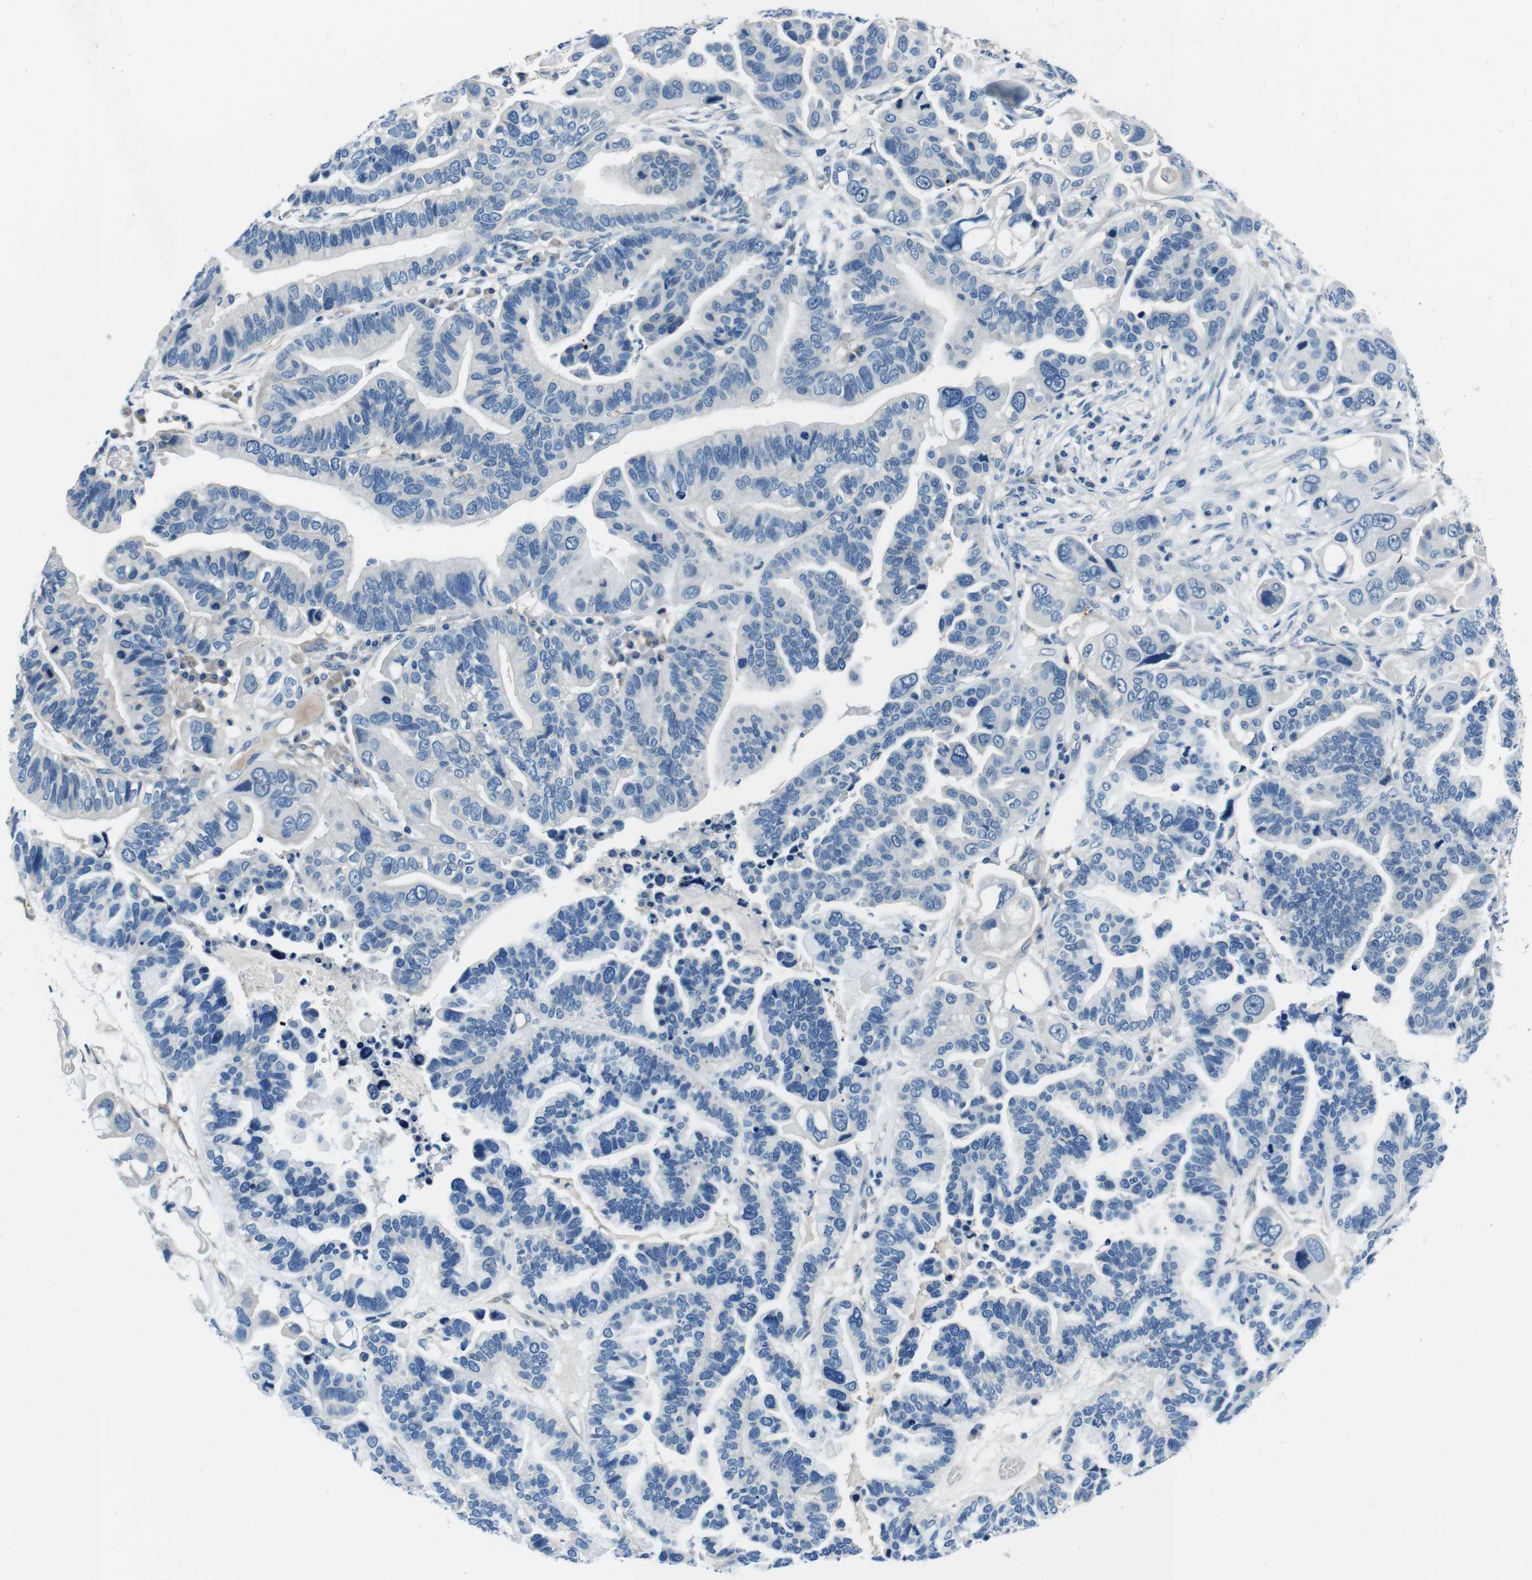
{"staining": {"intensity": "negative", "quantity": "none", "location": "none"}, "tissue": "ovarian cancer", "cell_type": "Tumor cells", "image_type": "cancer", "snomed": [{"axis": "morphology", "description": "Cystadenocarcinoma, serous, NOS"}, {"axis": "topography", "description": "Ovary"}], "caption": "DAB immunohistochemical staining of serous cystadenocarcinoma (ovarian) exhibits no significant expression in tumor cells.", "gene": "CASQ1", "patient": {"sex": "female", "age": 56}}